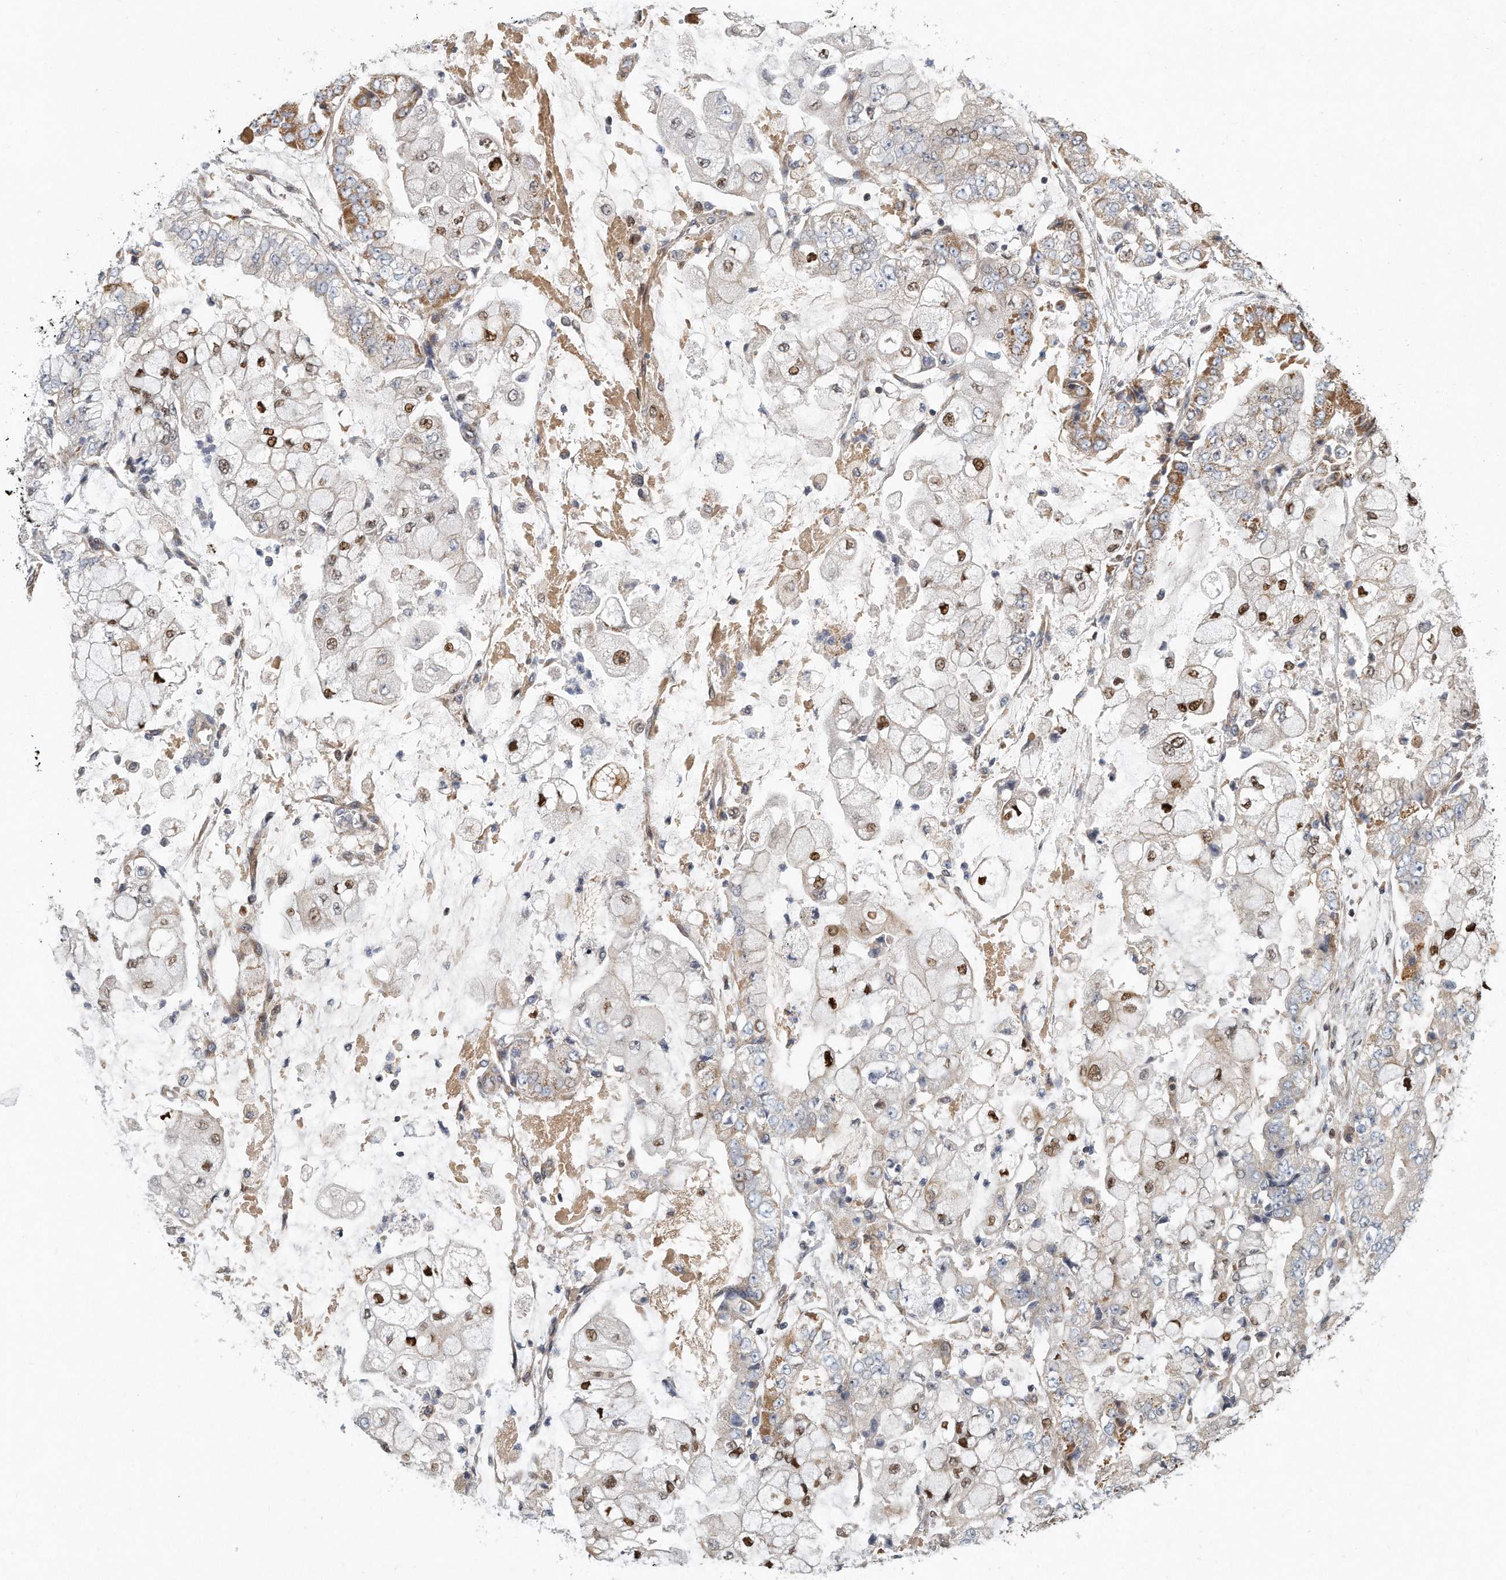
{"staining": {"intensity": "moderate", "quantity": "<25%", "location": "cytoplasmic/membranous"}, "tissue": "stomach cancer", "cell_type": "Tumor cells", "image_type": "cancer", "snomed": [{"axis": "morphology", "description": "Adenocarcinoma, NOS"}, {"axis": "topography", "description": "Stomach"}], "caption": "This micrograph demonstrates IHC staining of stomach adenocarcinoma, with low moderate cytoplasmic/membranous expression in approximately <25% of tumor cells.", "gene": "PCDH8", "patient": {"sex": "male", "age": 76}}